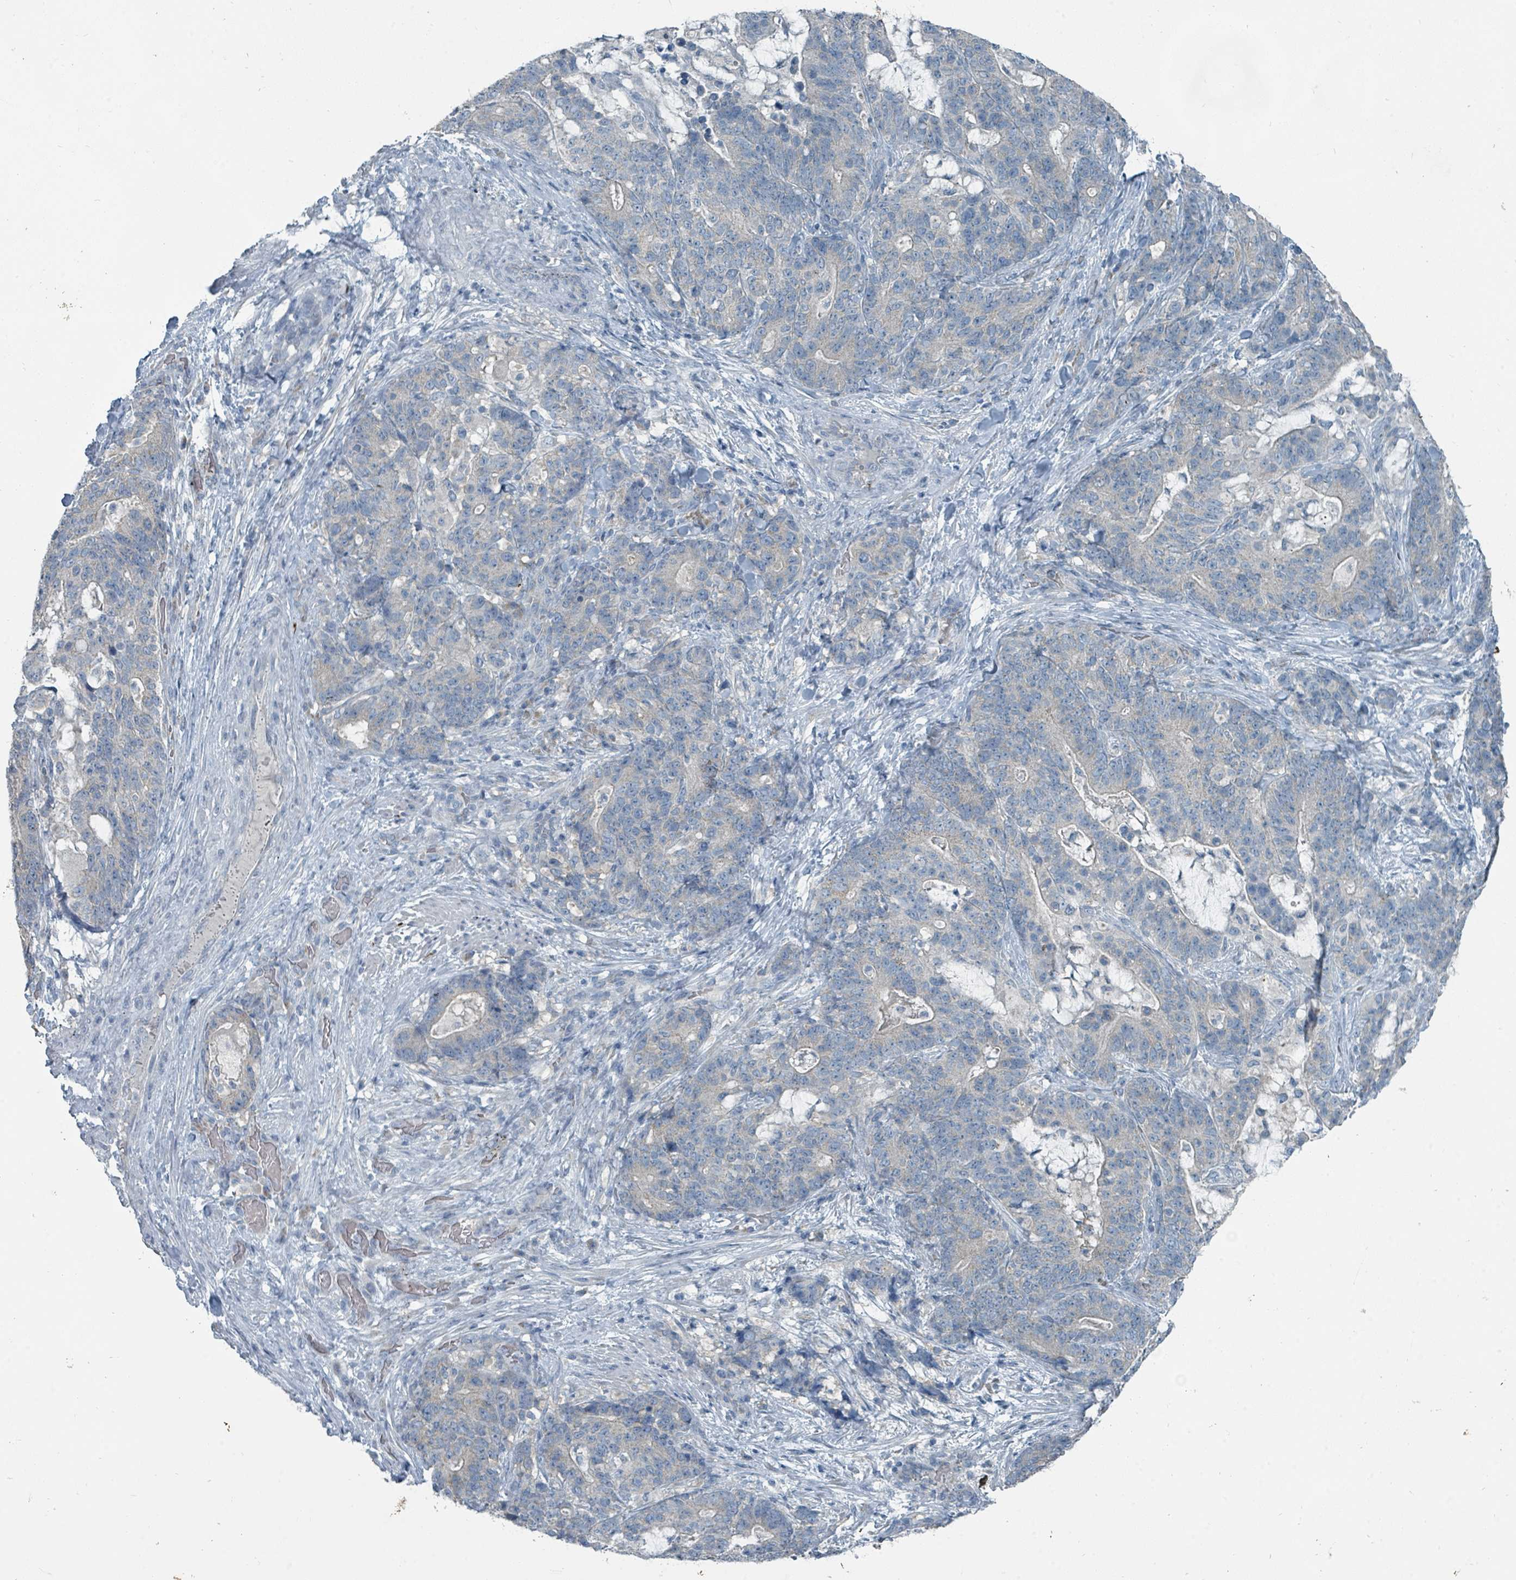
{"staining": {"intensity": "negative", "quantity": "none", "location": "none"}, "tissue": "stomach cancer", "cell_type": "Tumor cells", "image_type": "cancer", "snomed": [{"axis": "morphology", "description": "Normal tissue, NOS"}, {"axis": "morphology", "description": "Adenocarcinoma, NOS"}, {"axis": "topography", "description": "Stomach"}], "caption": "The image exhibits no significant positivity in tumor cells of stomach cancer. The staining was performed using DAB to visualize the protein expression in brown, while the nuclei were stained in blue with hematoxylin (Magnification: 20x).", "gene": "RASA4", "patient": {"sex": "female", "age": 64}}